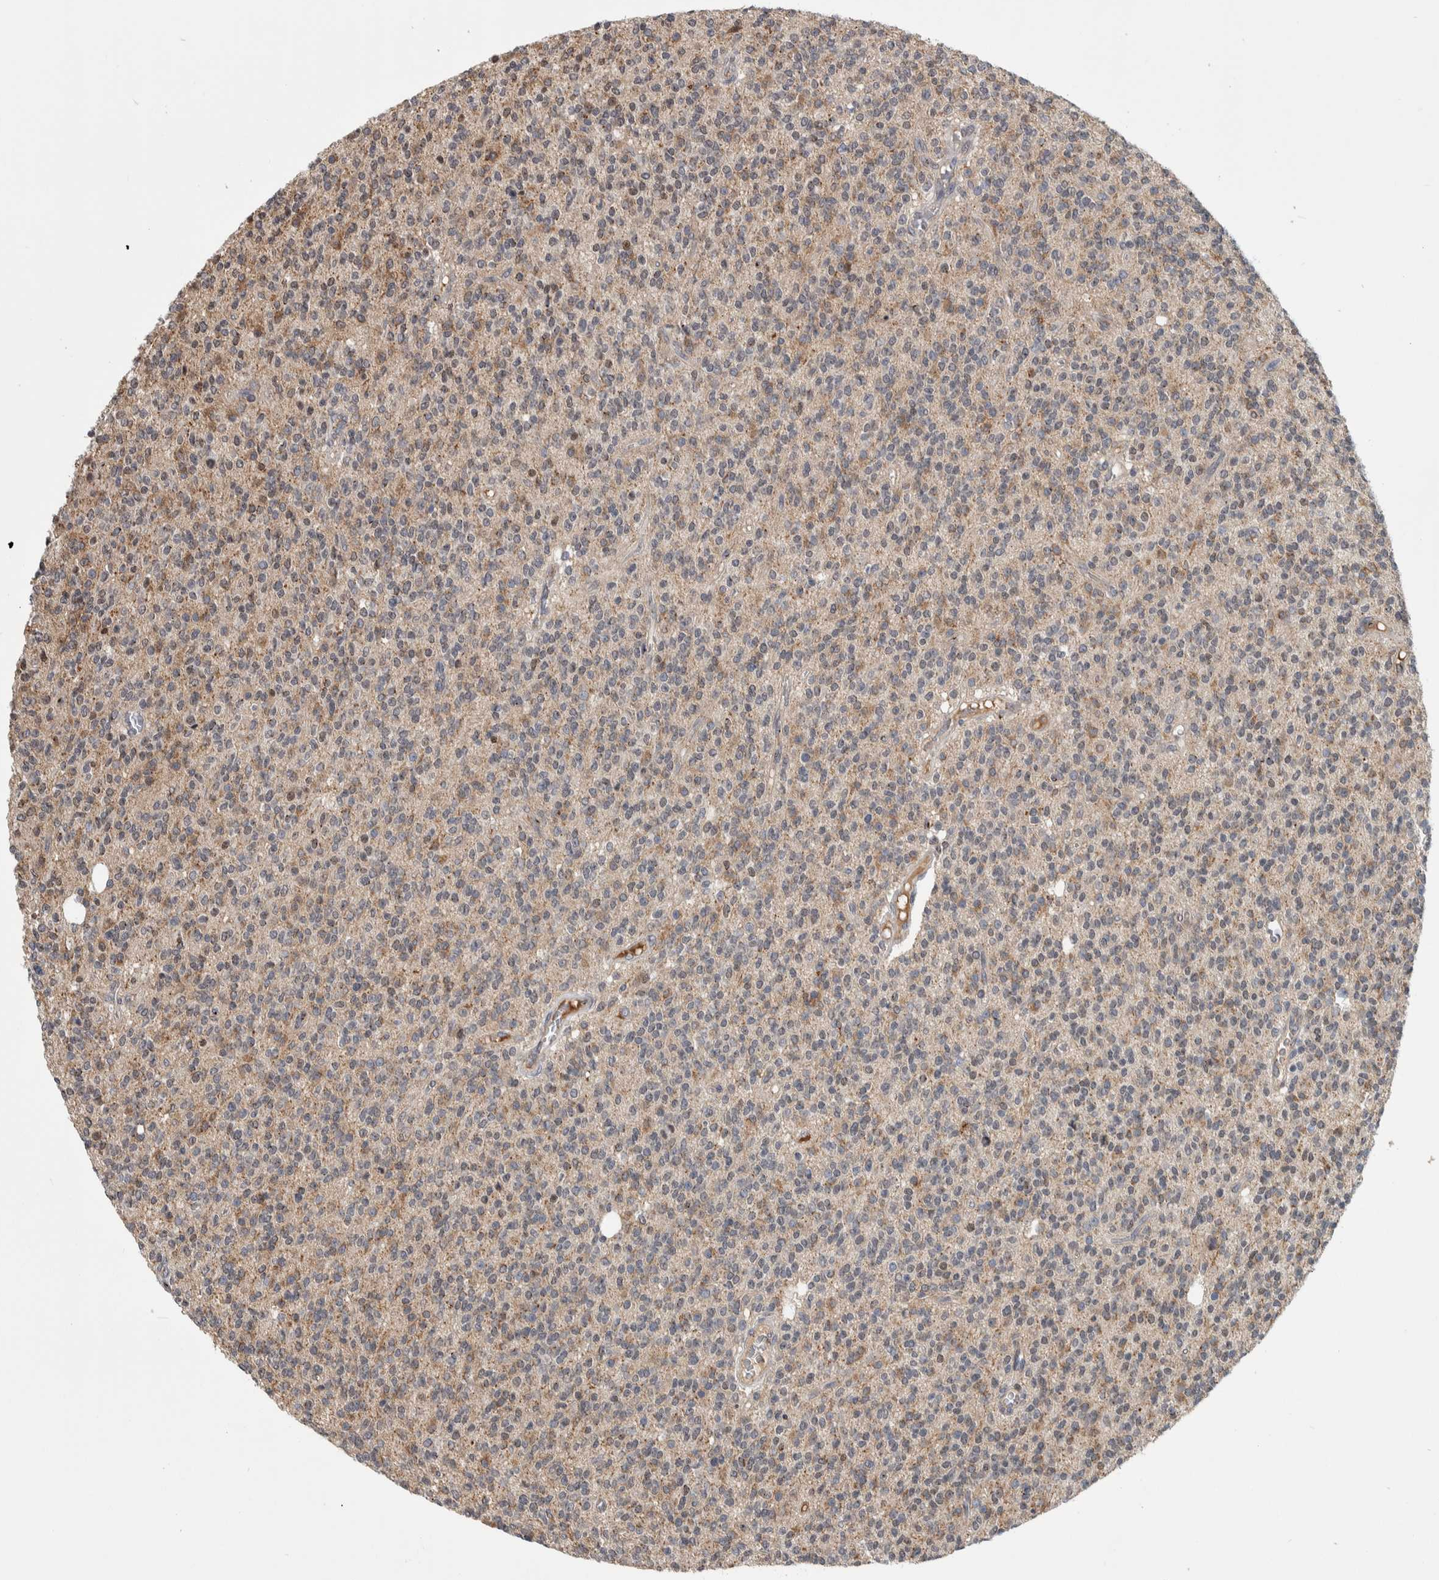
{"staining": {"intensity": "weak", "quantity": ">75%", "location": "cytoplasmic/membranous"}, "tissue": "glioma", "cell_type": "Tumor cells", "image_type": "cancer", "snomed": [{"axis": "morphology", "description": "Glioma, malignant, High grade"}, {"axis": "topography", "description": "Brain"}], "caption": "Immunohistochemistry histopathology image of neoplastic tissue: human glioma stained using immunohistochemistry (IHC) demonstrates low levels of weak protein expression localized specifically in the cytoplasmic/membranous of tumor cells, appearing as a cytoplasmic/membranous brown color.", "gene": "MSL1", "patient": {"sex": "male", "age": 34}}